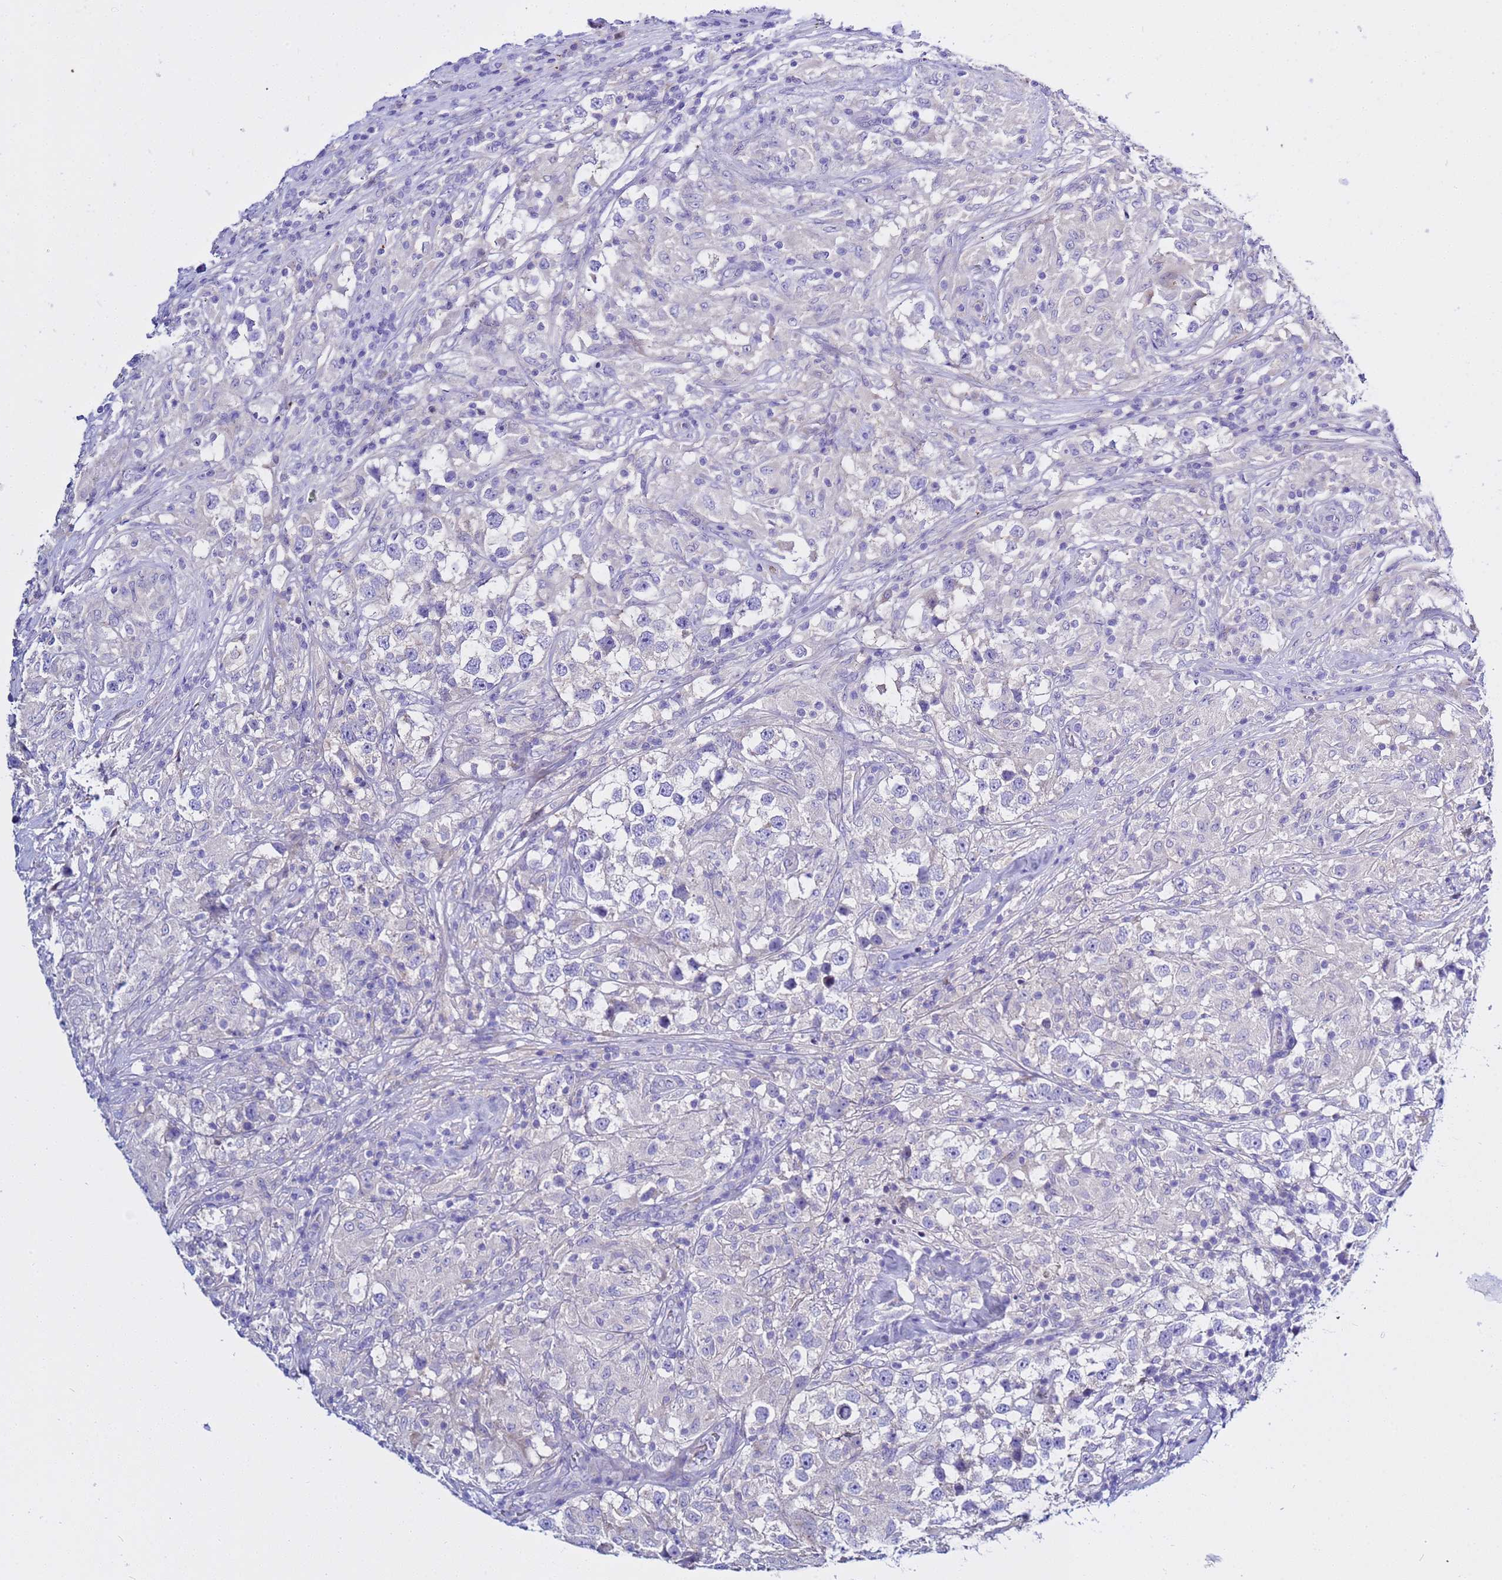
{"staining": {"intensity": "negative", "quantity": "none", "location": "none"}, "tissue": "testis cancer", "cell_type": "Tumor cells", "image_type": "cancer", "snomed": [{"axis": "morphology", "description": "Seminoma, NOS"}, {"axis": "topography", "description": "Testis"}], "caption": "Immunohistochemistry histopathology image of testis seminoma stained for a protein (brown), which displays no staining in tumor cells.", "gene": "USP18", "patient": {"sex": "male", "age": 46}}